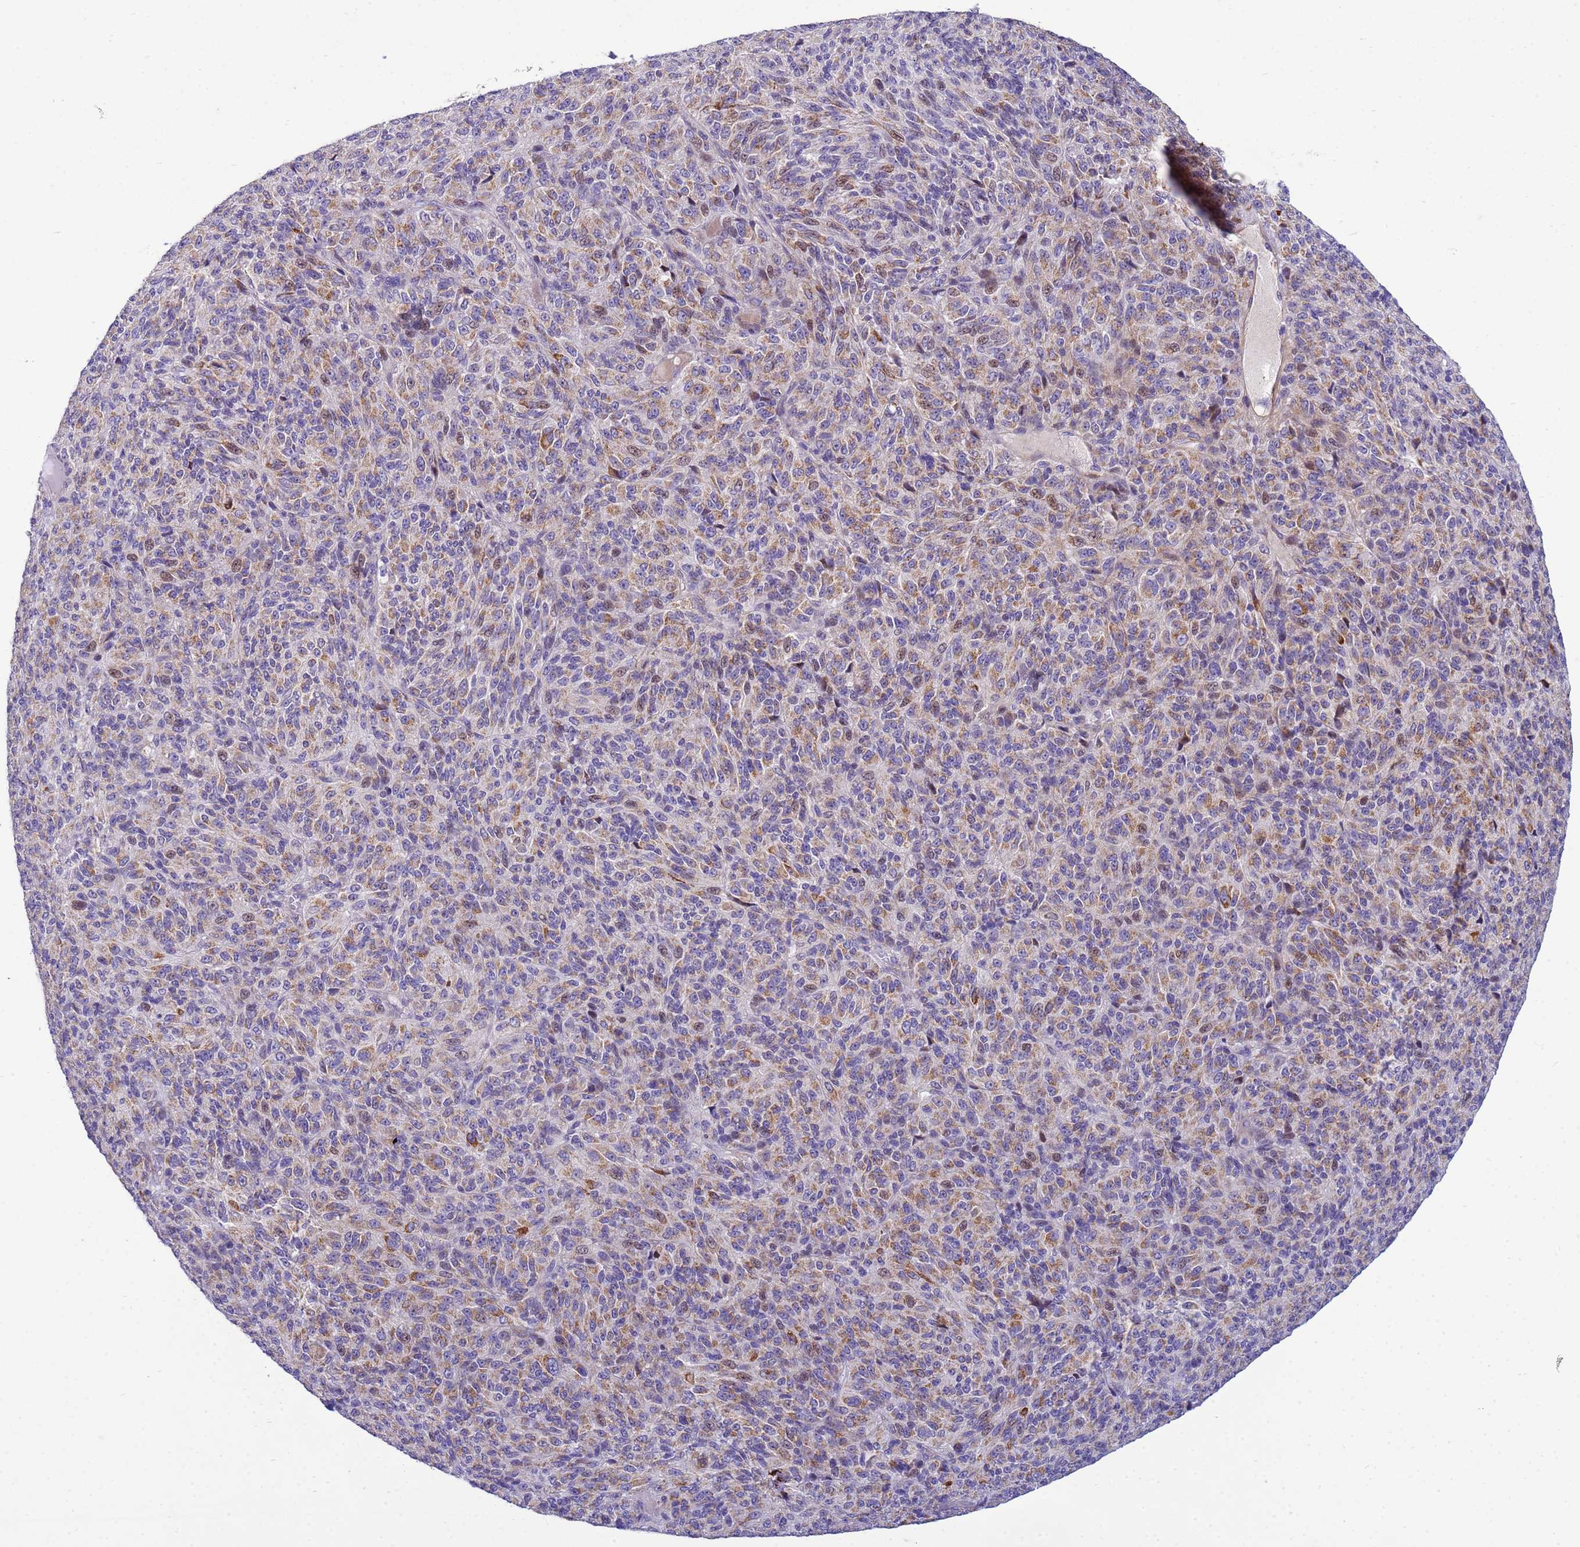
{"staining": {"intensity": "moderate", "quantity": "25%-75%", "location": "cytoplasmic/membranous"}, "tissue": "melanoma", "cell_type": "Tumor cells", "image_type": "cancer", "snomed": [{"axis": "morphology", "description": "Malignant melanoma, Metastatic site"}, {"axis": "topography", "description": "Brain"}], "caption": "This is a micrograph of immunohistochemistry staining of melanoma, which shows moderate positivity in the cytoplasmic/membranous of tumor cells.", "gene": "P2RX7", "patient": {"sex": "female", "age": 56}}